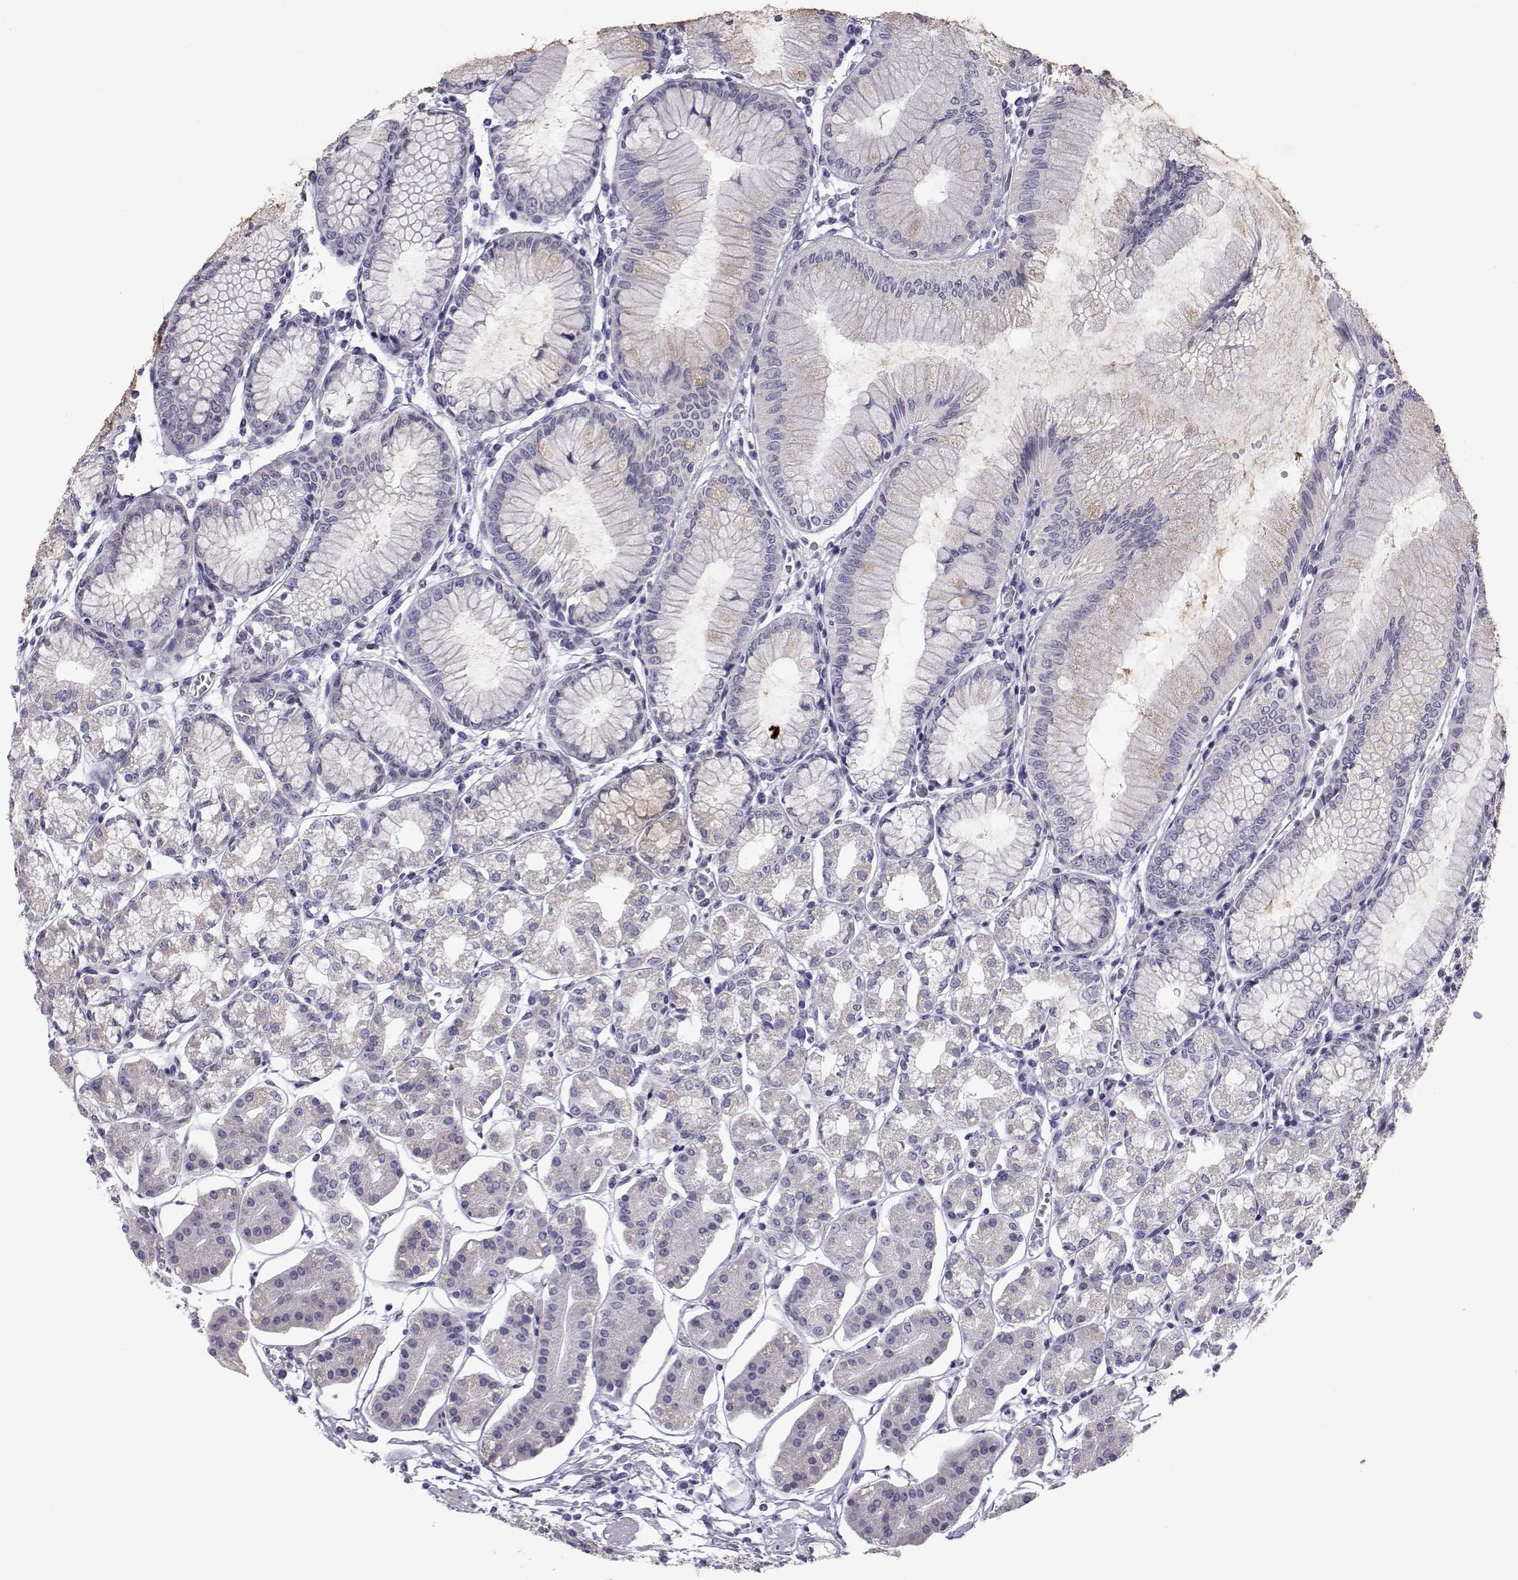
{"staining": {"intensity": "negative", "quantity": "none", "location": "none"}, "tissue": "stomach", "cell_type": "Glandular cells", "image_type": "normal", "snomed": [{"axis": "morphology", "description": "Normal tissue, NOS"}, {"axis": "topography", "description": "Skeletal muscle"}, {"axis": "topography", "description": "Stomach"}], "caption": "Stomach stained for a protein using IHC reveals no positivity glandular cells.", "gene": "KCNMB4", "patient": {"sex": "female", "age": 57}}